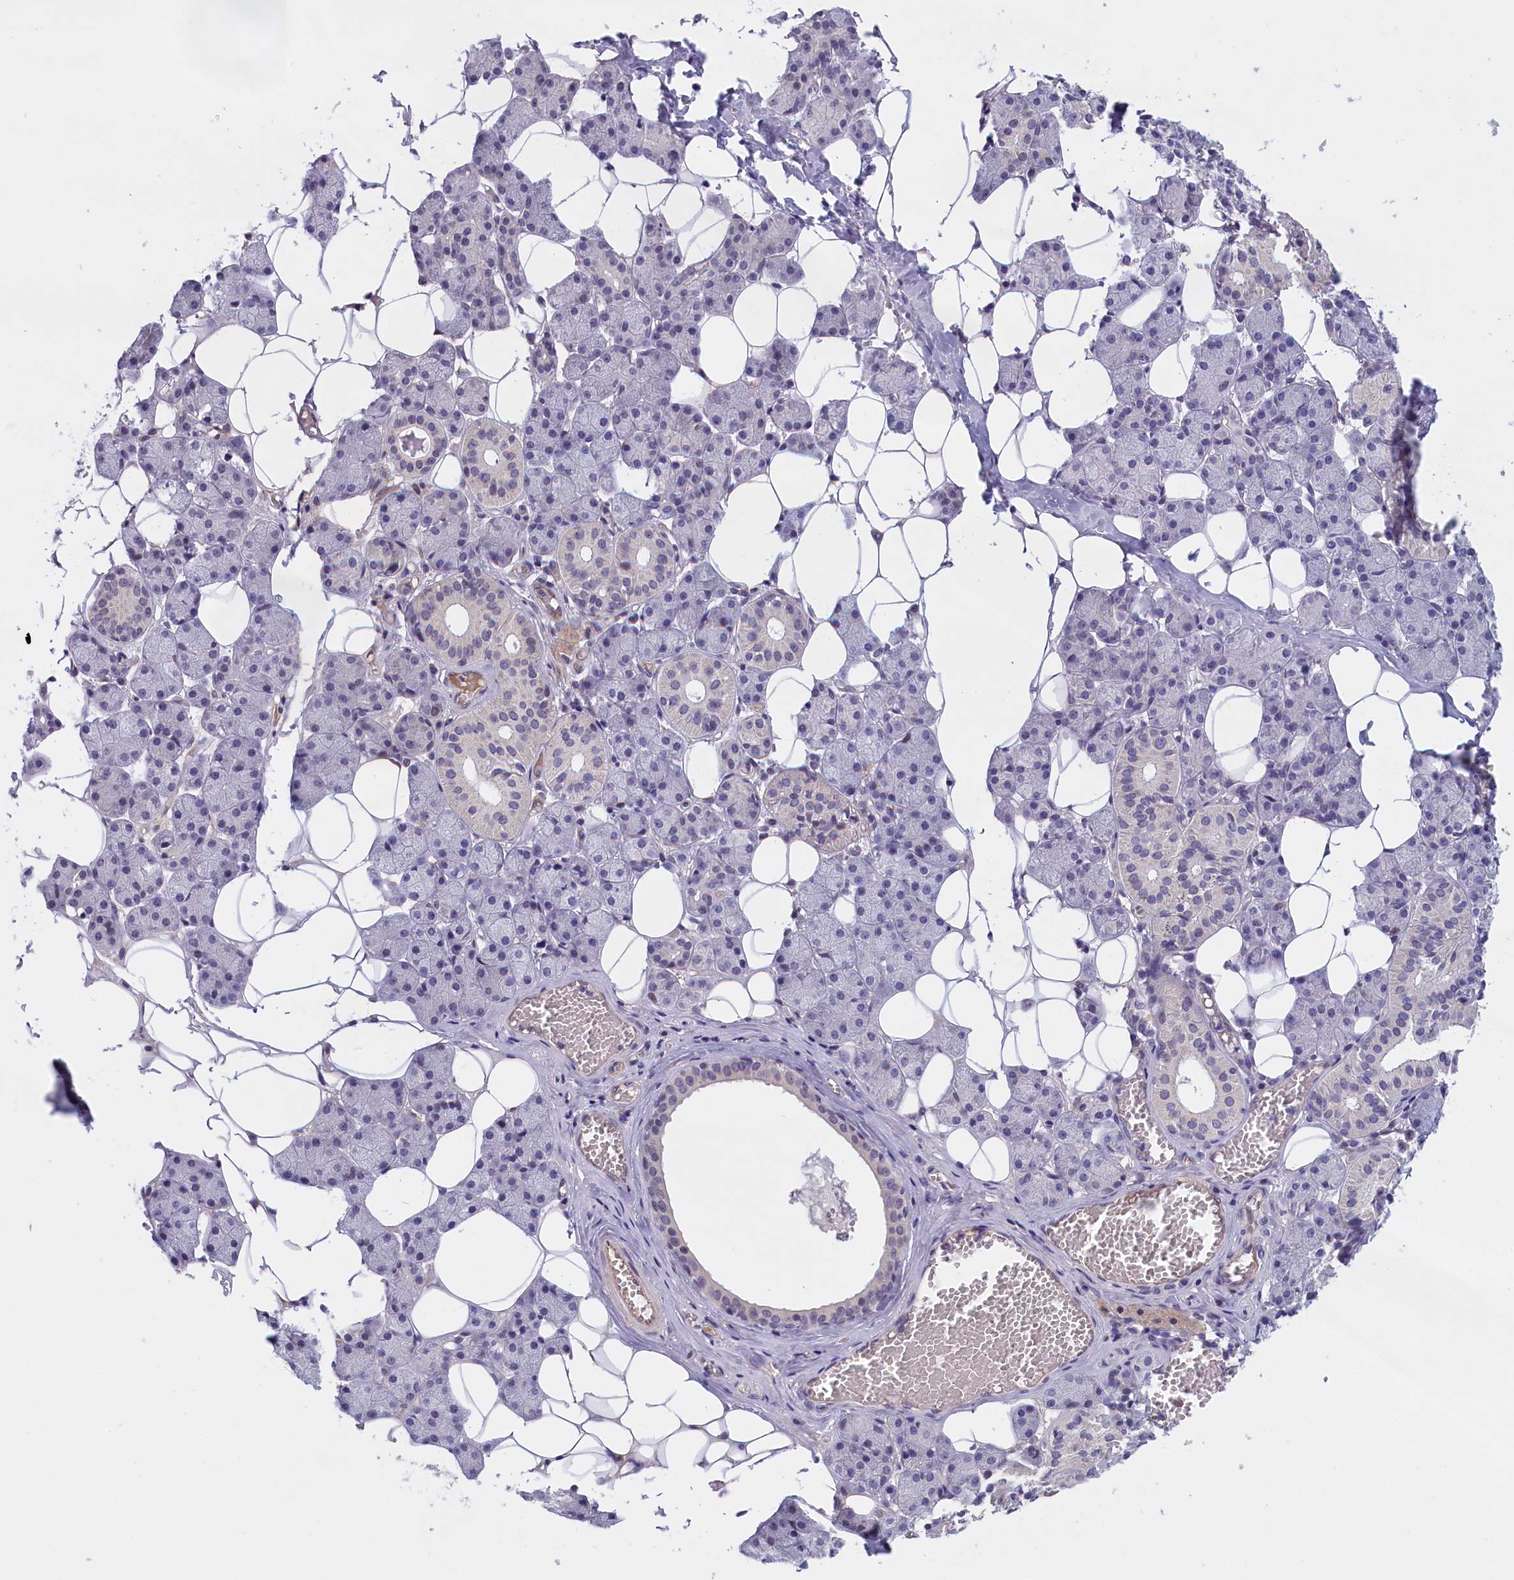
{"staining": {"intensity": "negative", "quantity": "none", "location": "none"}, "tissue": "salivary gland", "cell_type": "Glandular cells", "image_type": "normal", "snomed": [{"axis": "morphology", "description": "Normal tissue, NOS"}, {"axis": "topography", "description": "Salivary gland"}], "caption": "The image displays no staining of glandular cells in benign salivary gland. (Stains: DAB immunohistochemistry with hematoxylin counter stain, Microscopy: brightfield microscopy at high magnification).", "gene": "IGFALS", "patient": {"sex": "female", "age": 33}}